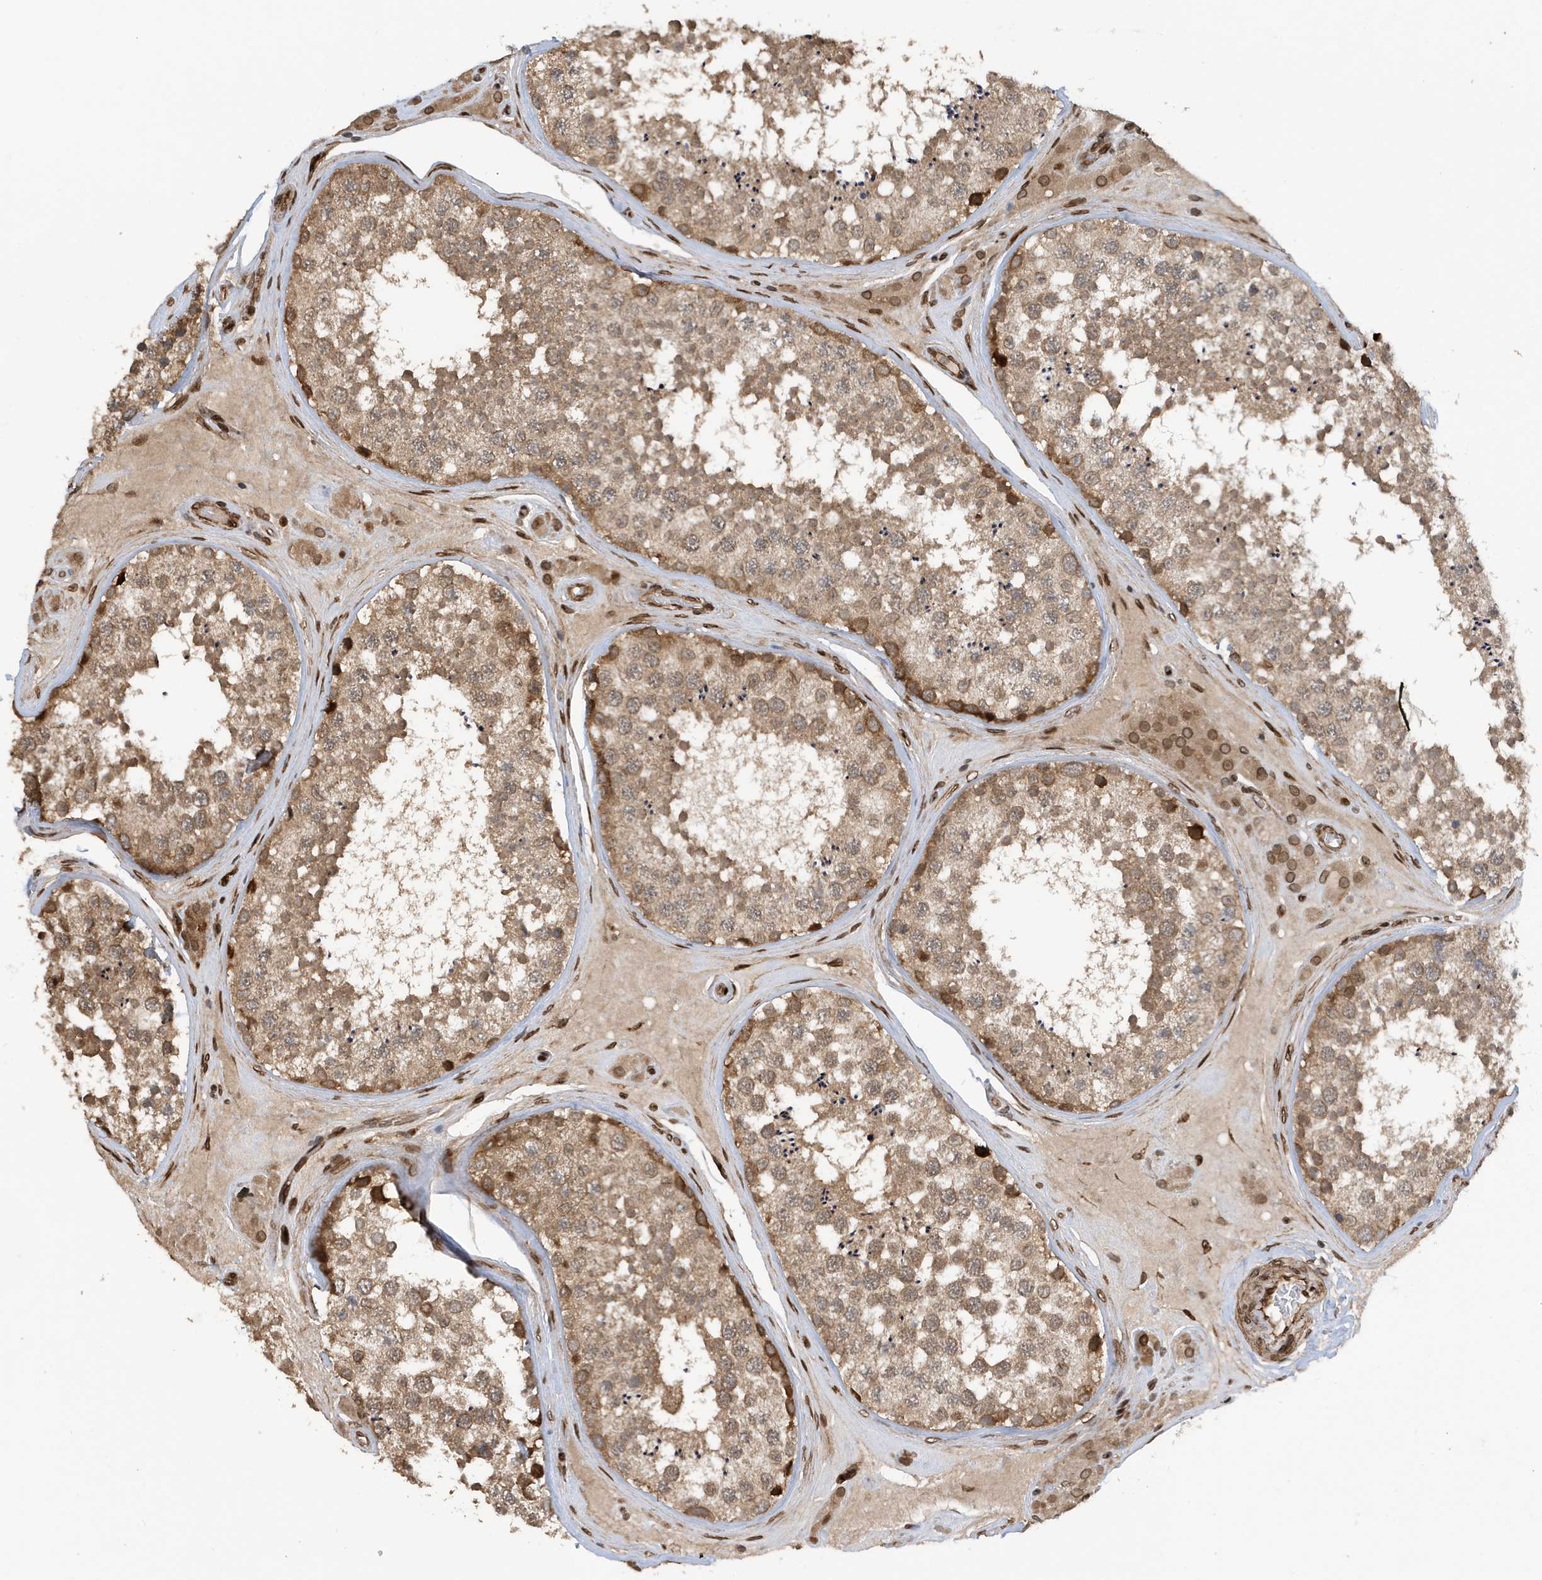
{"staining": {"intensity": "moderate", "quantity": ">75%", "location": "cytoplasmic/membranous,nuclear"}, "tissue": "testis", "cell_type": "Cells in seminiferous ducts", "image_type": "normal", "snomed": [{"axis": "morphology", "description": "Normal tissue, NOS"}, {"axis": "topography", "description": "Testis"}], "caption": "IHC micrograph of unremarkable human testis stained for a protein (brown), which displays medium levels of moderate cytoplasmic/membranous,nuclear expression in approximately >75% of cells in seminiferous ducts.", "gene": "DUSP18", "patient": {"sex": "male", "age": 46}}